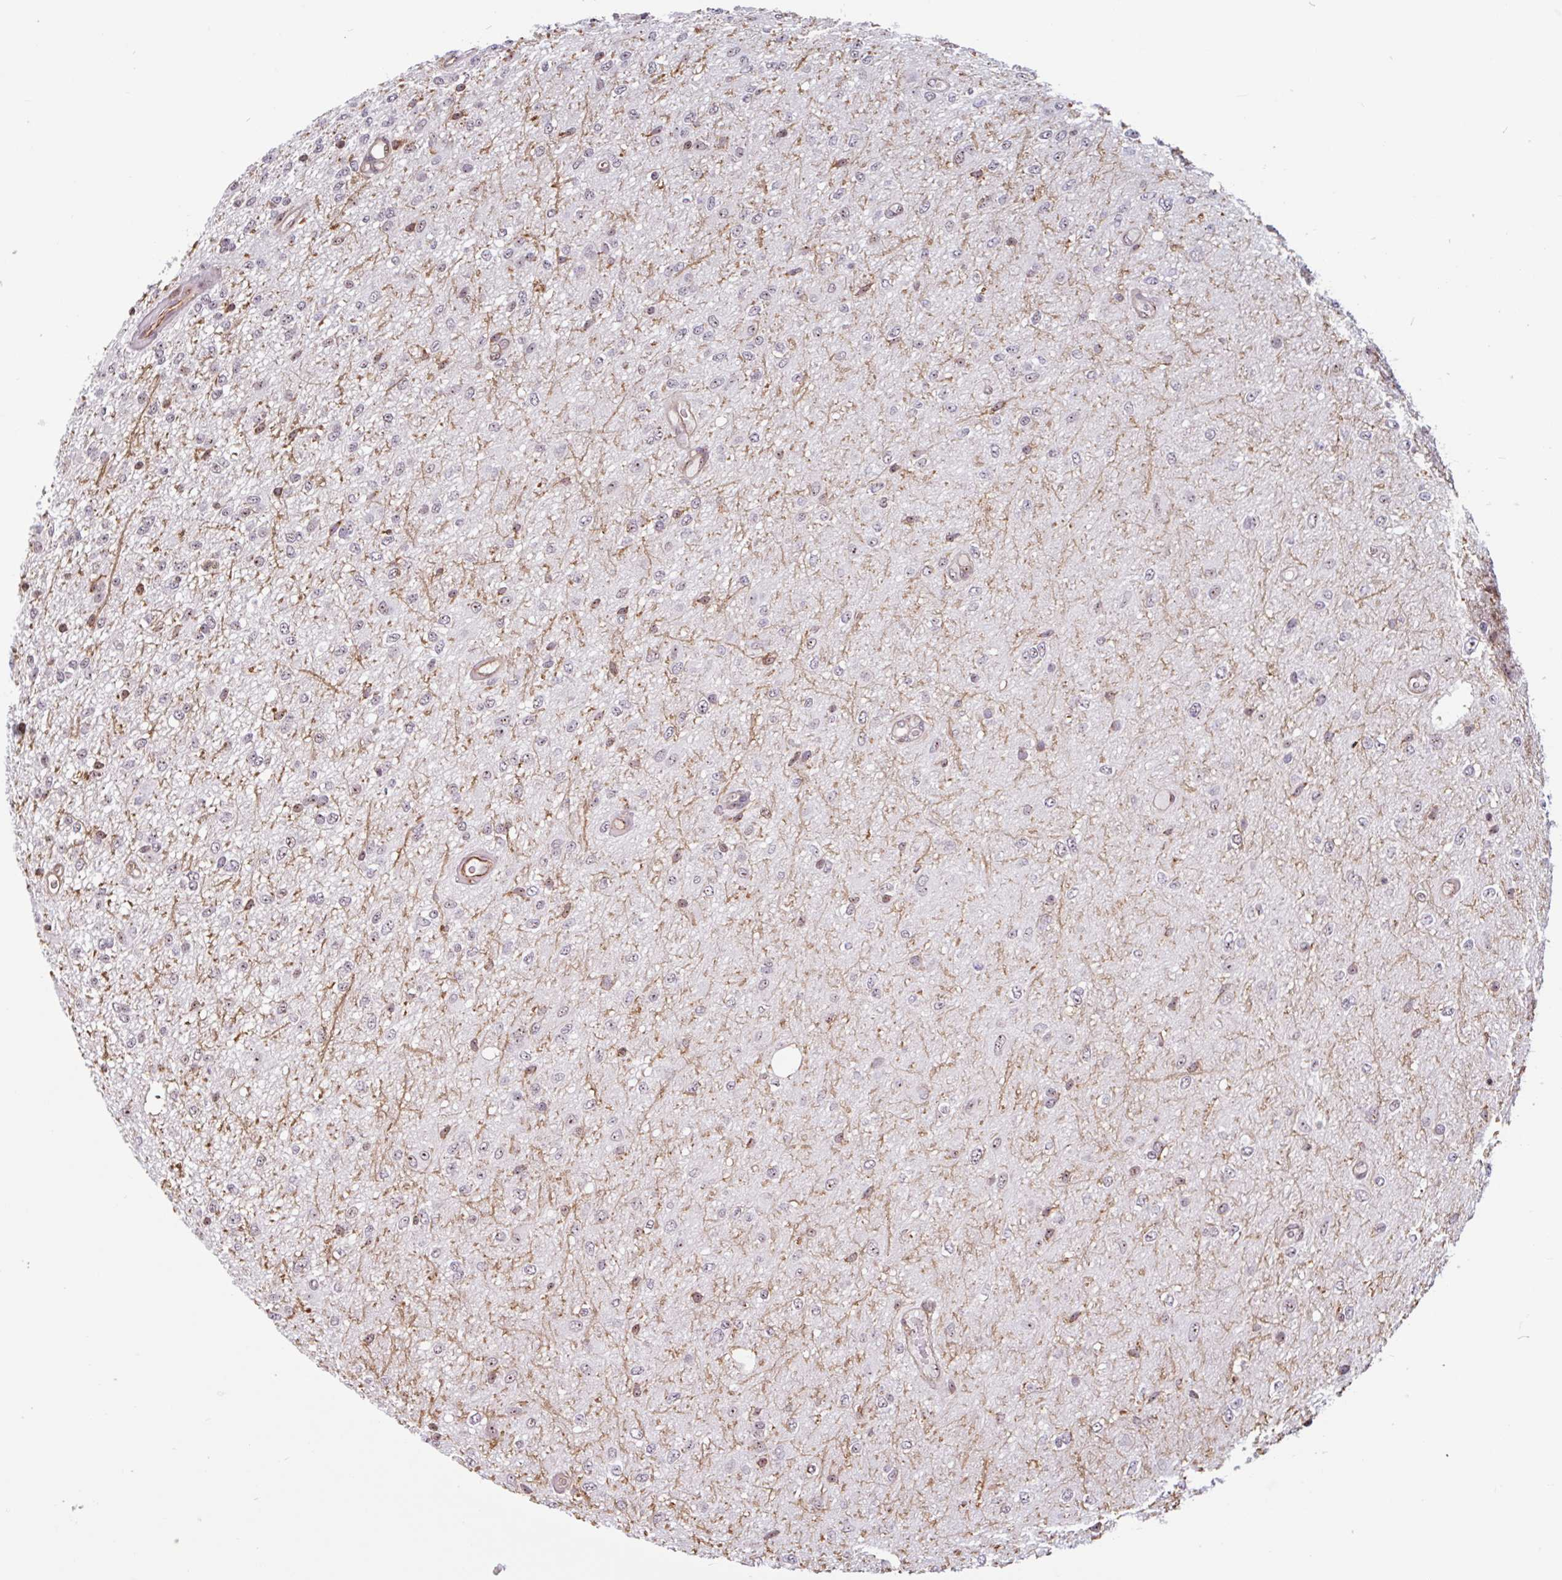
{"staining": {"intensity": "moderate", "quantity": "<25%", "location": "nuclear"}, "tissue": "glioma", "cell_type": "Tumor cells", "image_type": "cancer", "snomed": [{"axis": "morphology", "description": "Glioma, malignant, Low grade"}, {"axis": "topography", "description": "Cerebellum"}], "caption": "Tumor cells demonstrate low levels of moderate nuclear staining in approximately <25% of cells in malignant glioma (low-grade).", "gene": "ZNF689", "patient": {"sex": "female", "age": 5}}